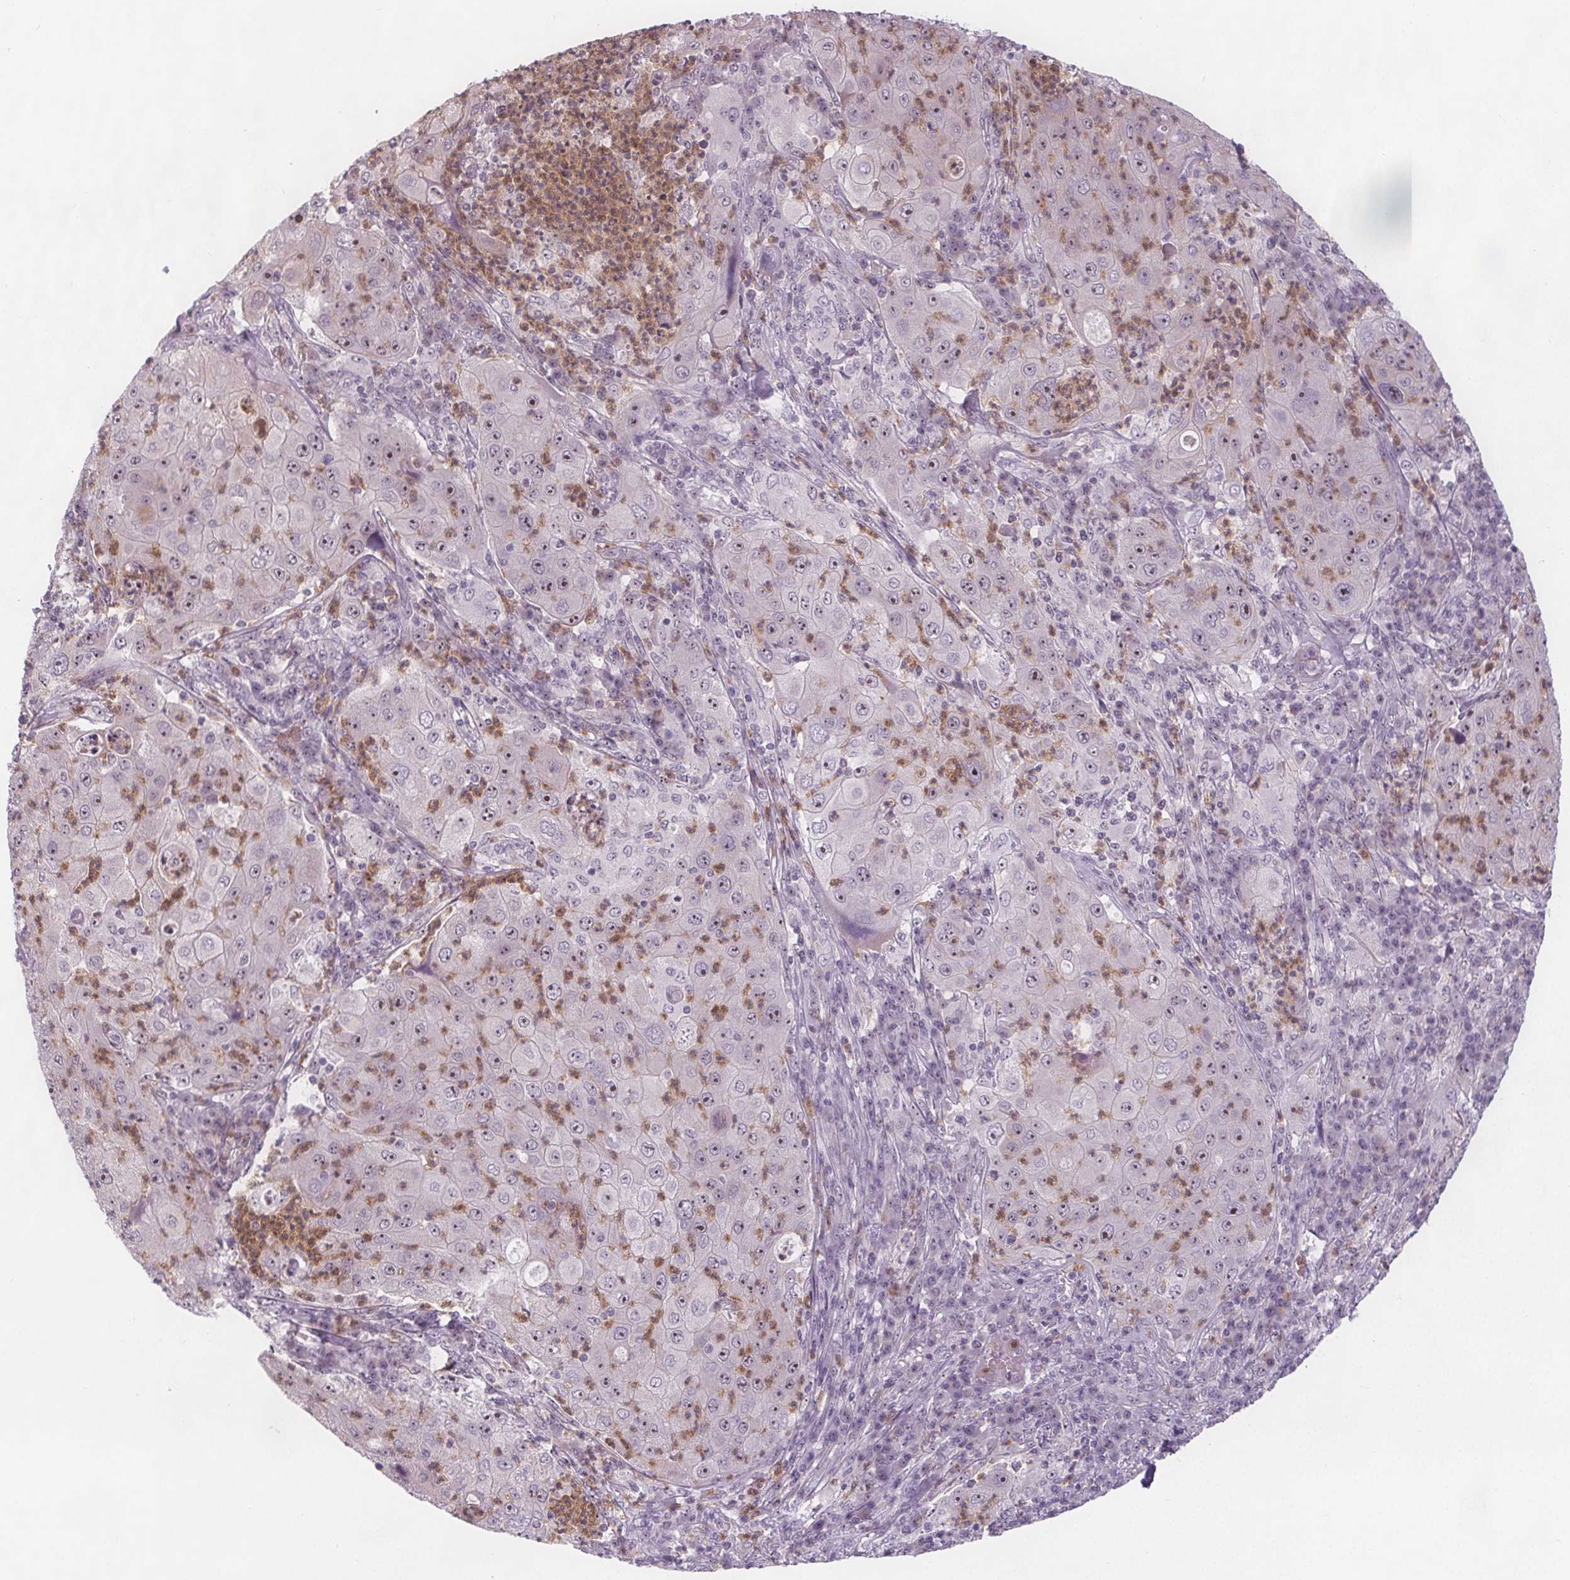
{"staining": {"intensity": "moderate", "quantity": "25%-75%", "location": "nuclear"}, "tissue": "lung cancer", "cell_type": "Tumor cells", "image_type": "cancer", "snomed": [{"axis": "morphology", "description": "Squamous cell carcinoma, NOS"}, {"axis": "topography", "description": "Lung"}], "caption": "Lung cancer (squamous cell carcinoma) was stained to show a protein in brown. There is medium levels of moderate nuclear staining in about 25%-75% of tumor cells.", "gene": "NOLC1", "patient": {"sex": "female", "age": 59}}